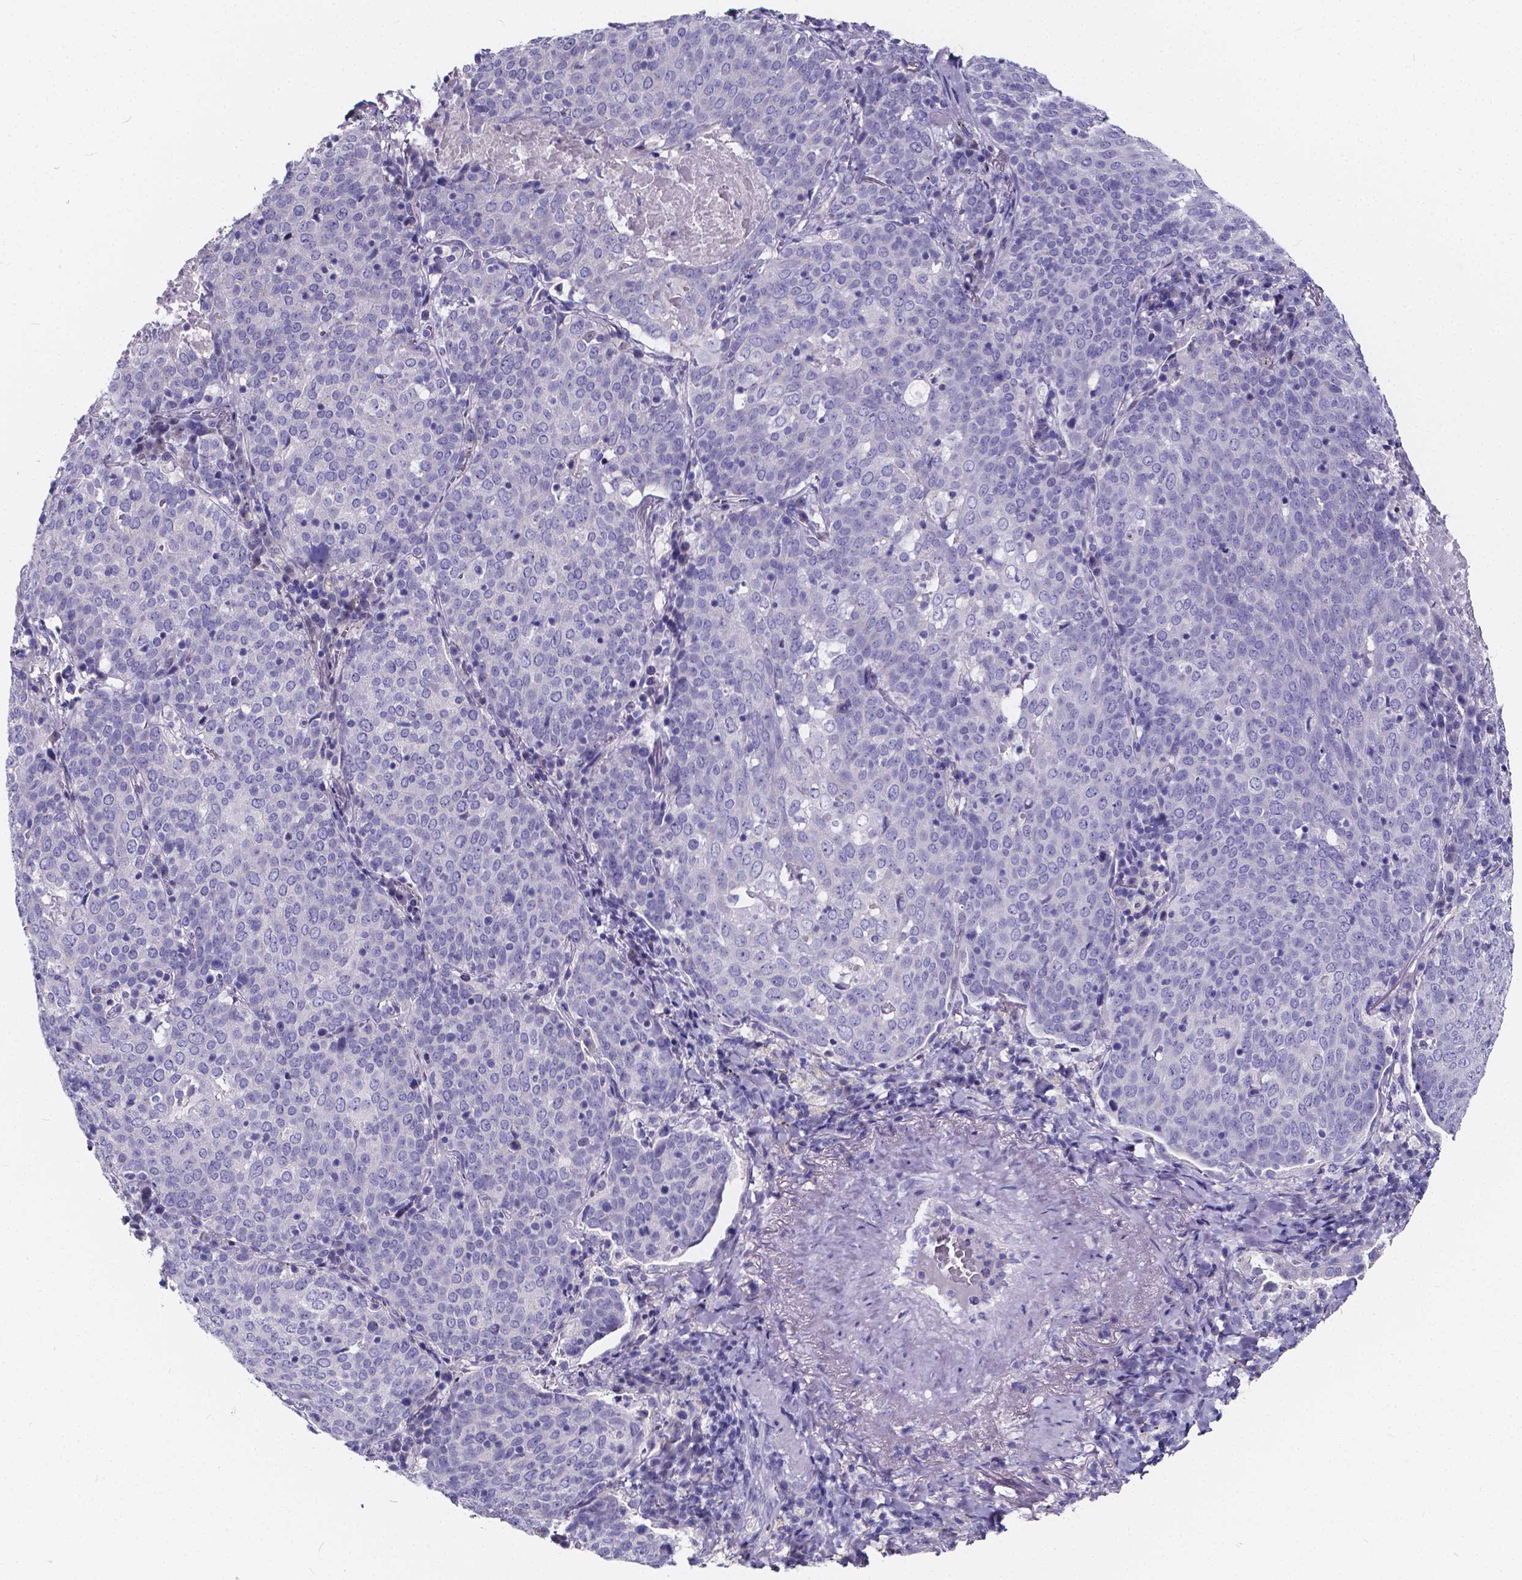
{"staining": {"intensity": "negative", "quantity": "none", "location": "none"}, "tissue": "lung cancer", "cell_type": "Tumor cells", "image_type": "cancer", "snomed": [{"axis": "morphology", "description": "Squamous cell carcinoma, NOS"}, {"axis": "topography", "description": "Lung"}], "caption": "Immunohistochemical staining of human squamous cell carcinoma (lung) demonstrates no significant staining in tumor cells.", "gene": "SPEF2", "patient": {"sex": "male", "age": 82}}